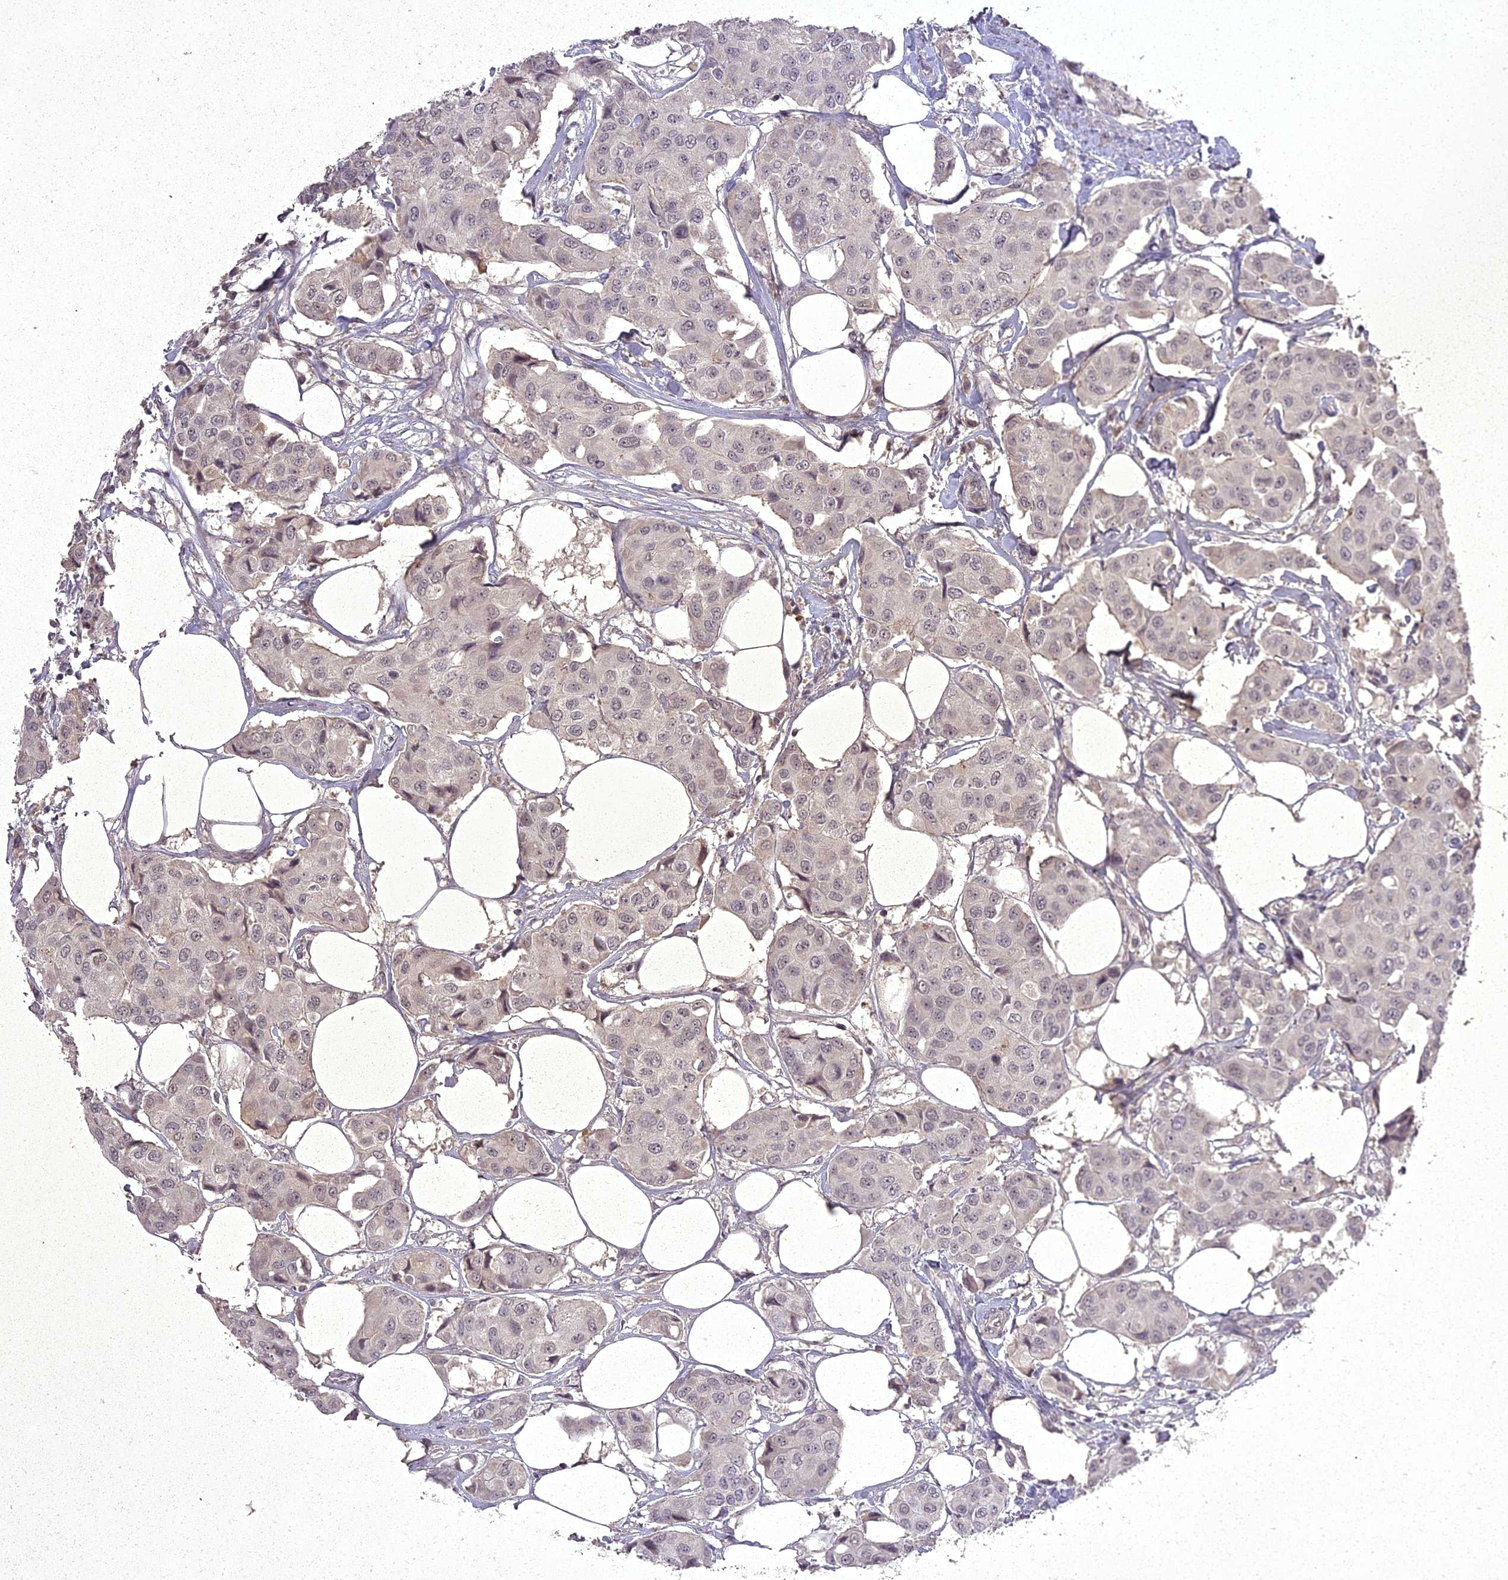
{"staining": {"intensity": "weak", "quantity": "<25%", "location": "nuclear"}, "tissue": "breast cancer", "cell_type": "Tumor cells", "image_type": "cancer", "snomed": [{"axis": "morphology", "description": "Duct carcinoma"}, {"axis": "topography", "description": "Breast"}], "caption": "DAB immunohistochemical staining of human breast cancer (intraductal carcinoma) exhibits no significant positivity in tumor cells. The staining was performed using DAB to visualize the protein expression in brown, while the nuclei were stained in blue with hematoxylin (Magnification: 20x).", "gene": "ING5", "patient": {"sex": "female", "age": 80}}